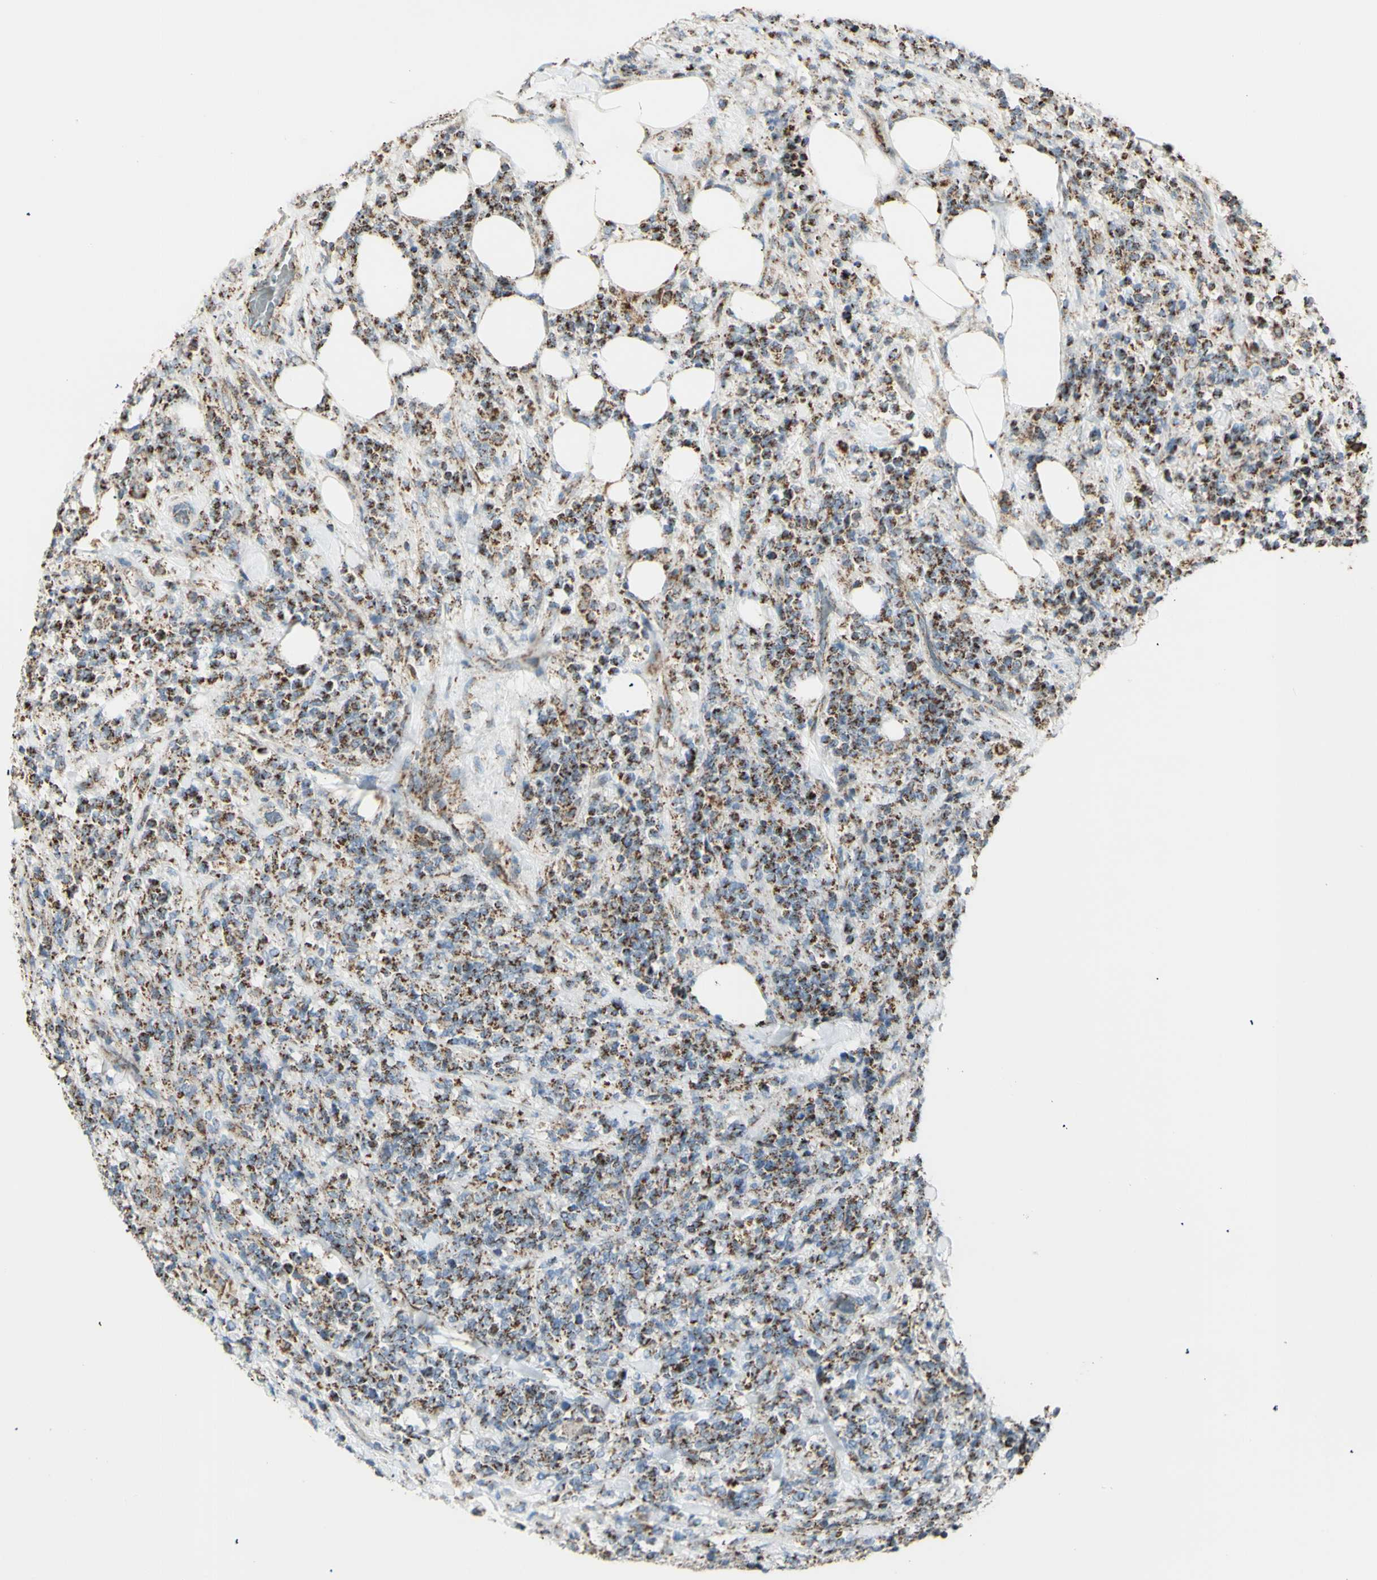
{"staining": {"intensity": "moderate", "quantity": ">75%", "location": "cytoplasmic/membranous"}, "tissue": "lymphoma", "cell_type": "Tumor cells", "image_type": "cancer", "snomed": [{"axis": "morphology", "description": "Malignant lymphoma, non-Hodgkin's type, High grade"}, {"axis": "topography", "description": "Soft tissue"}], "caption": "A micrograph of high-grade malignant lymphoma, non-Hodgkin's type stained for a protein shows moderate cytoplasmic/membranous brown staining in tumor cells. Ihc stains the protein of interest in brown and the nuclei are stained blue.", "gene": "LETM1", "patient": {"sex": "male", "age": 18}}